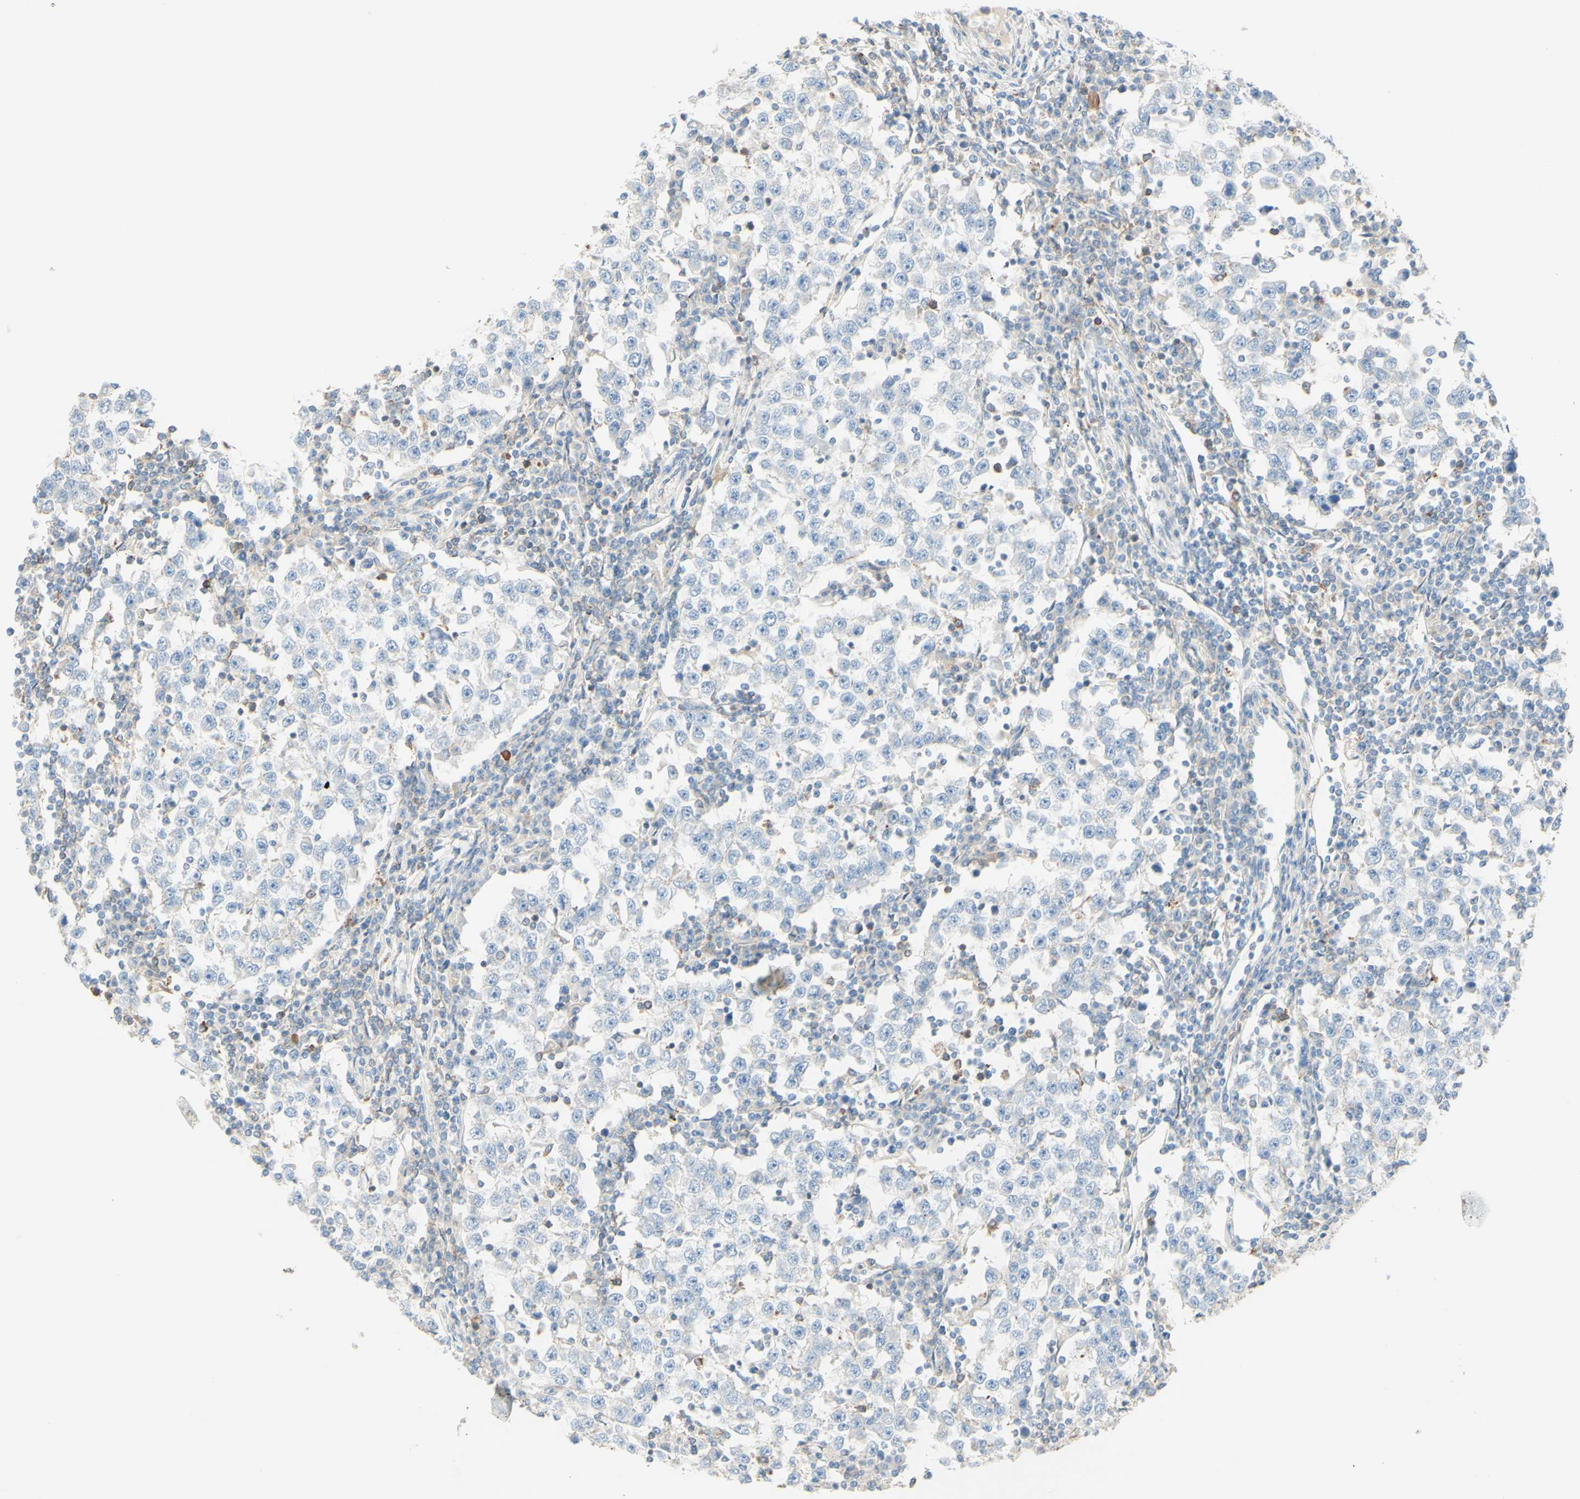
{"staining": {"intensity": "negative", "quantity": "none", "location": "none"}, "tissue": "testis cancer", "cell_type": "Tumor cells", "image_type": "cancer", "snomed": [{"axis": "morphology", "description": "Seminoma, NOS"}, {"axis": "topography", "description": "Testis"}], "caption": "Immunohistochemistry image of neoplastic tissue: testis cancer stained with DAB (3,3'-diaminobenzidine) exhibits no significant protein positivity in tumor cells.", "gene": "MTM1", "patient": {"sex": "male", "age": 65}}